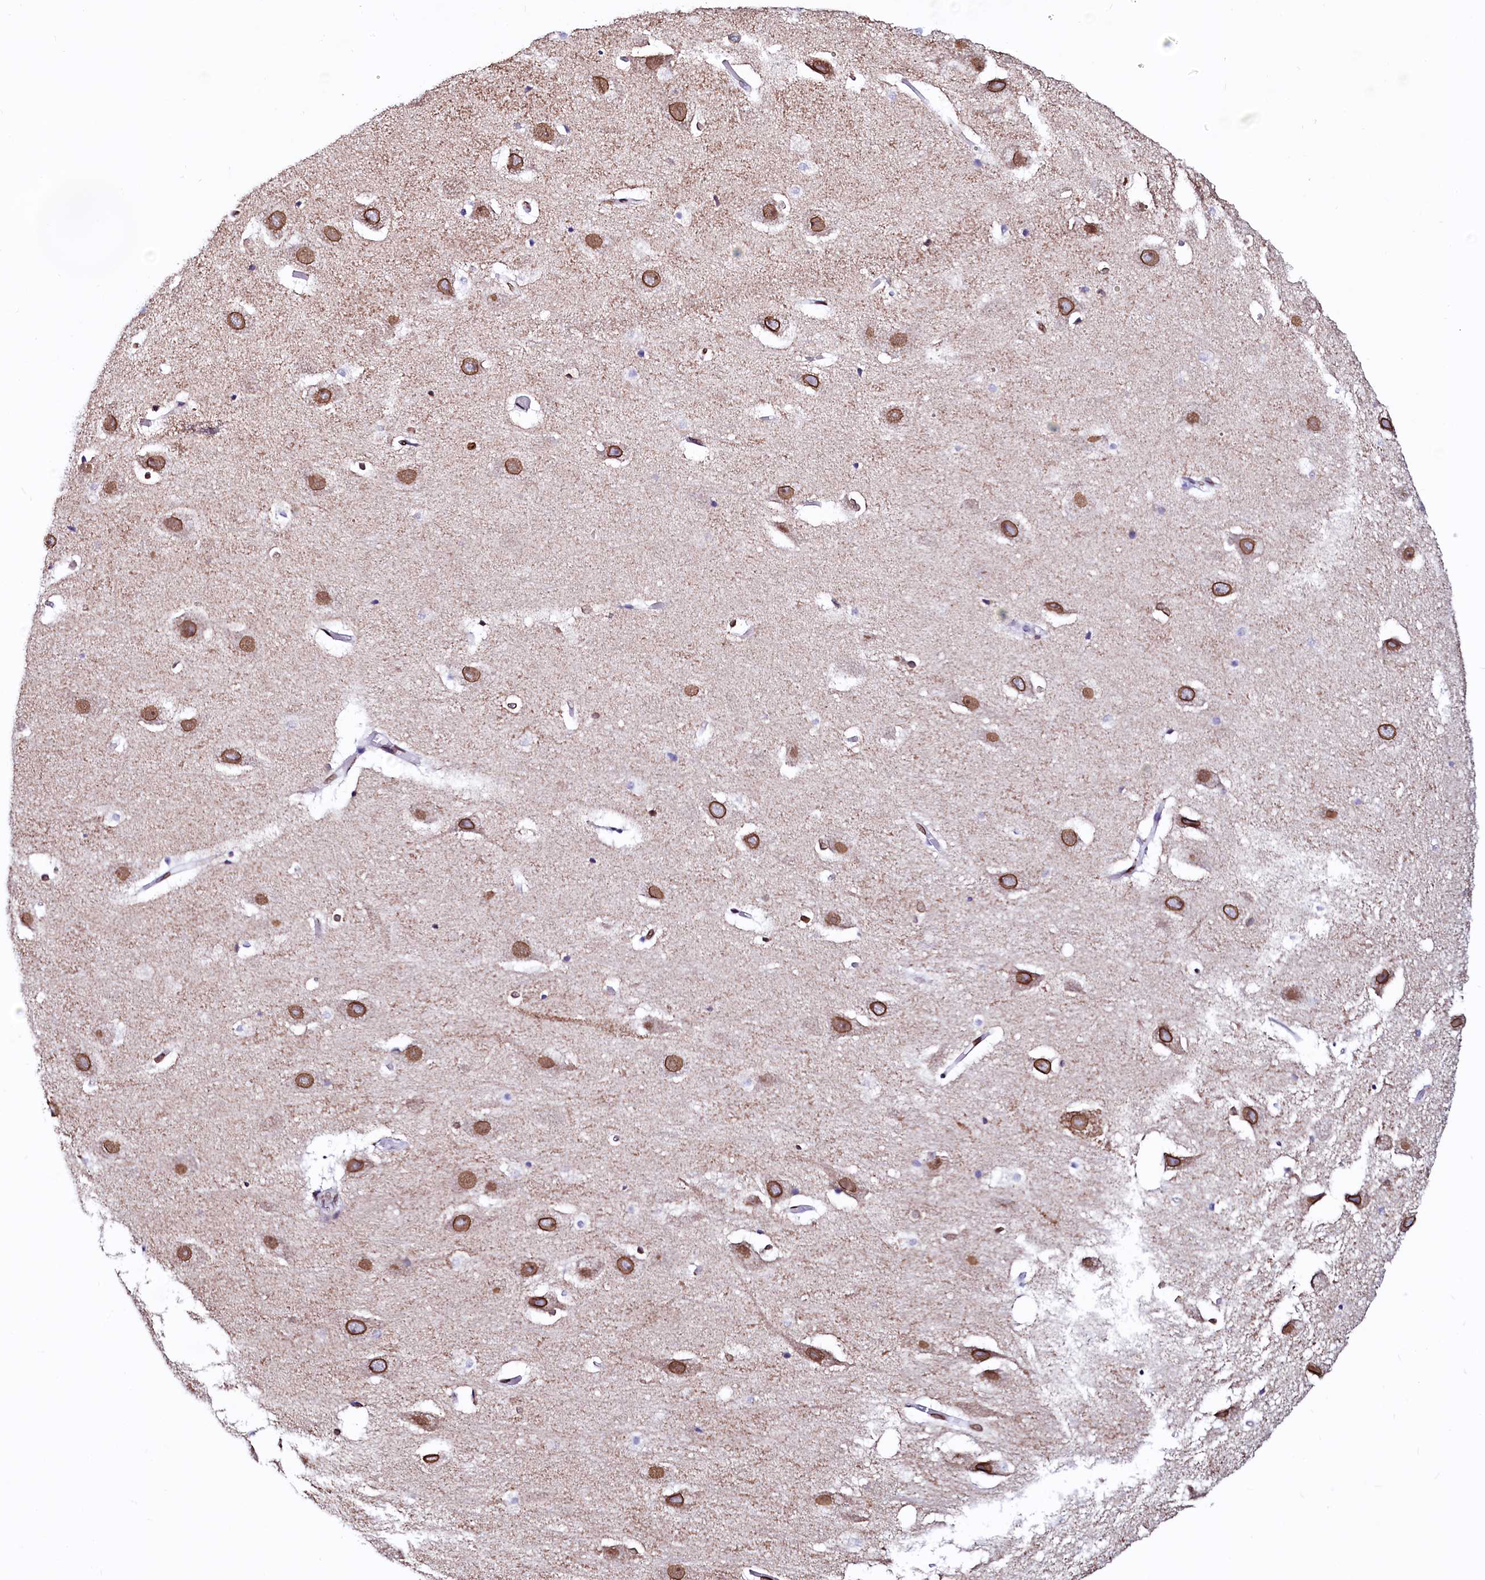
{"staining": {"intensity": "moderate", "quantity": "25%-75%", "location": "nuclear"}, "tissue": "hippocampus", "cell_type": "Glial cells", "image_type": "normal", "snomed": [{"axis": "morphology", "description": "Normal tissue, NOS"}, {"axis": "topography", "description": "Hippocampus"}], "caption": "Protein analysis of normal hippocampus reveals moderate nuclear staining in approximately 25%-75% of glial cells. (Brightfield microscopy of DAB IHC at high magnification).", "gene": "HAND1", "patient": {"sex": "female", "age": 52}}